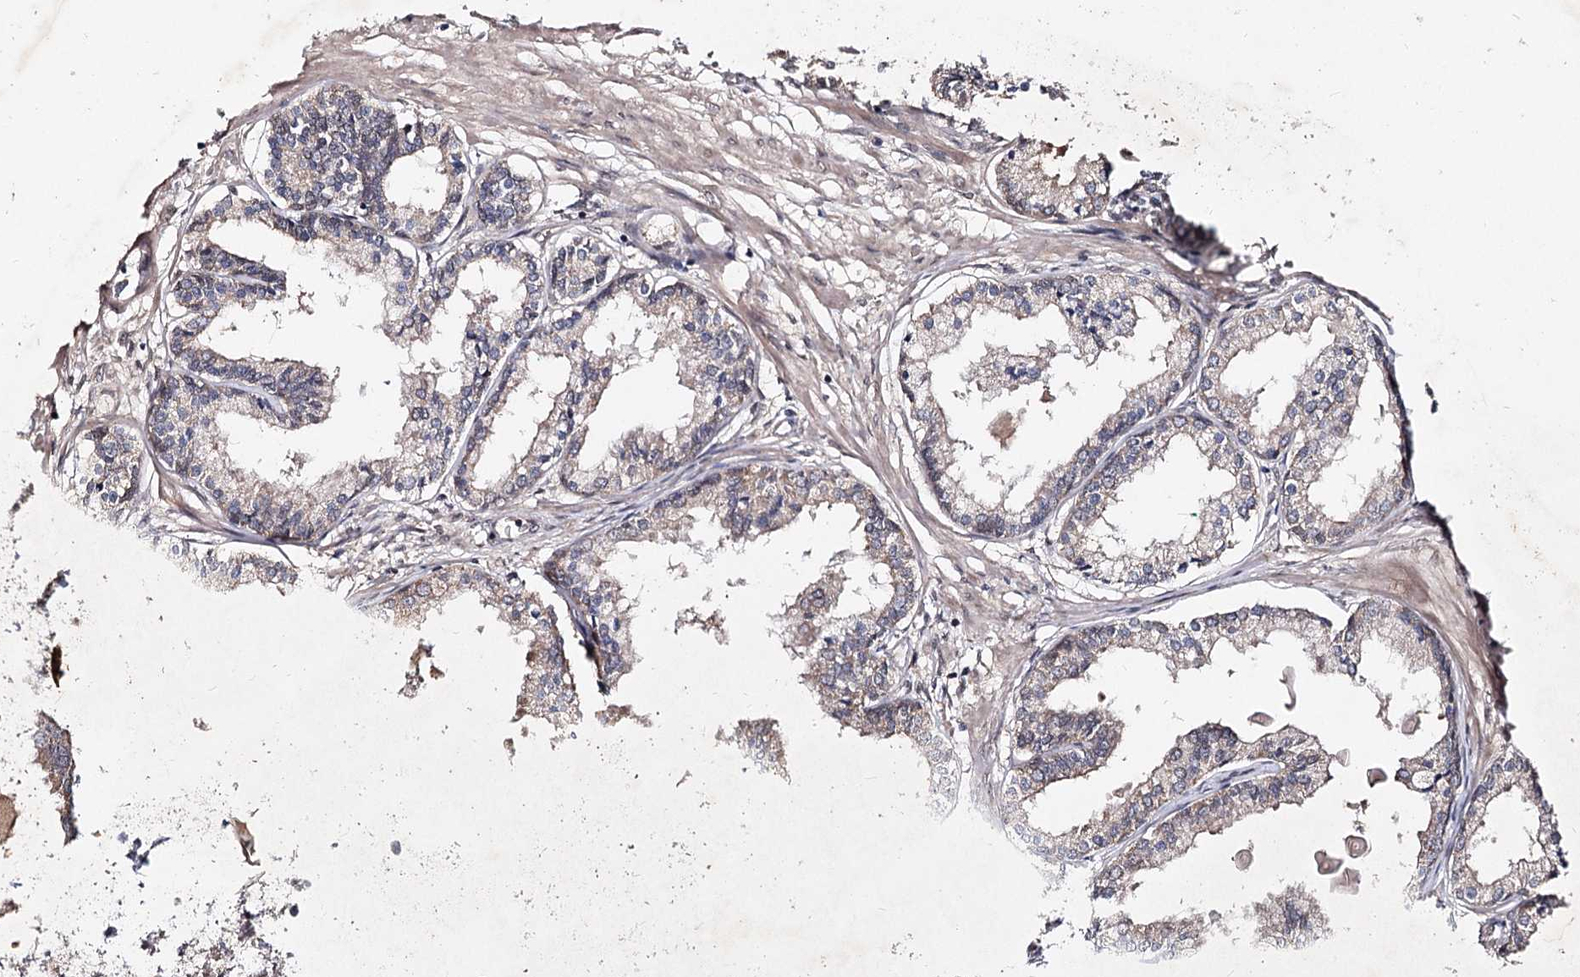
{"staining": {"intensity": "strong", "quantity": "<25%", "location": "cytoplasmic/membranous"}, "tissue": "prostate cancer", "cell_type": "Tumor cells", "image_type": "cancer", "snomed": [{"axis": "morphology", "description": "Adenocarcinoma, High grade"}, {"axis": "topography", "description": "Prostate"}], "caption": "Brown immunohistochemical staining in prostate high-grade adenocarcinoma displays strong cytoplasmic/membranous staining in about <25% of tumor cells.", "gene": "MSANTD2", "patient": {"sex": "male", "age": 68}}